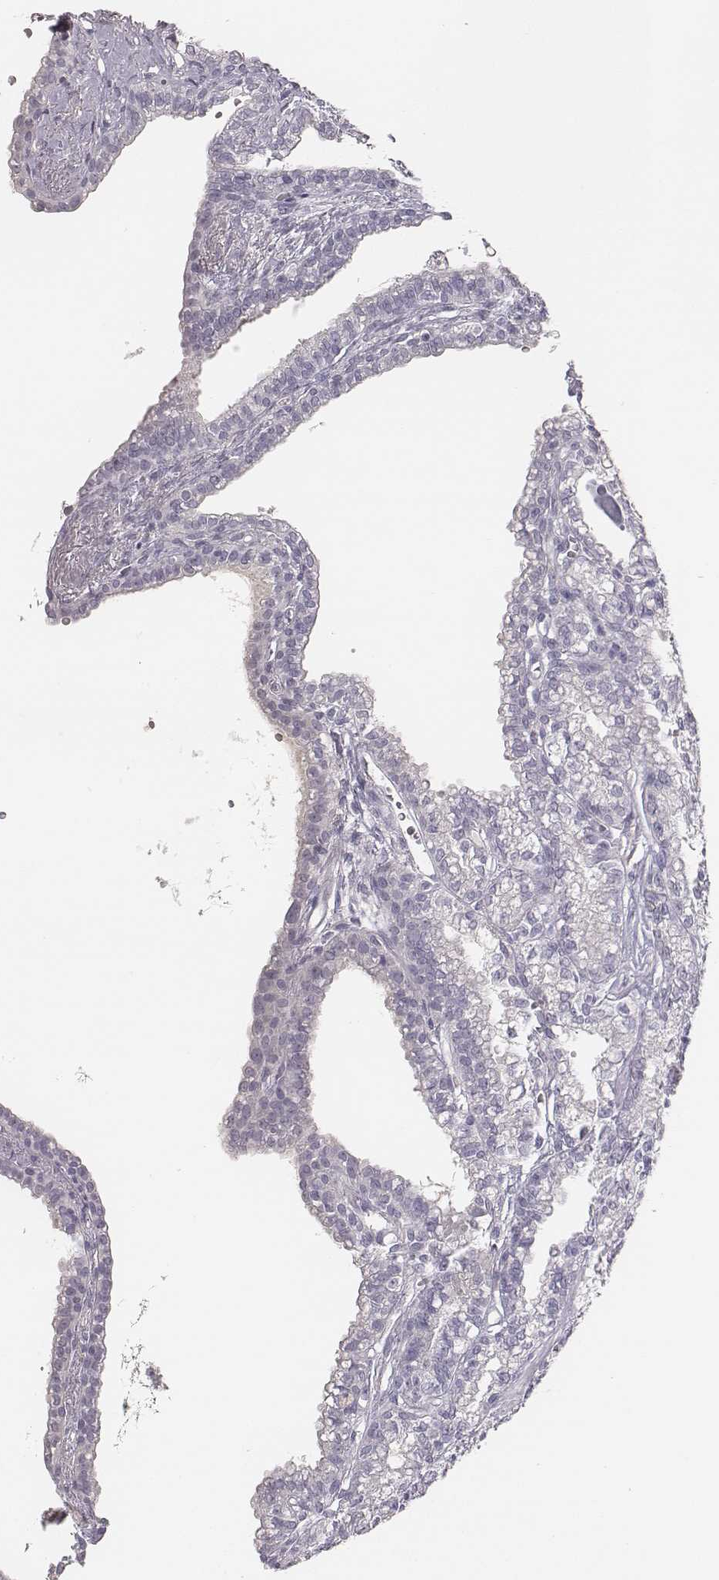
{"staining": {"intensity": "negative", "quantity": "none", "location": "none"}, "tissue": "seminal vesicle", "cell_type": "Glandular cells", "image_type": "normal", "snomed": [{"axis": "morphology", "description": "Normal tissue, NOS"}, {"axis": "morphology", "description": "Urothelial carcinoma, NOS"}, {"axis": "topography", "description": "Urinary bladder"}, {"axis": "topography", "description": "Seminal veicle"}], "caption": "Glandular cells show no significant protein staining in benign seminal vesicle.", "gene": "MYH6", "patient": {"sex": "male", "age": 76}}